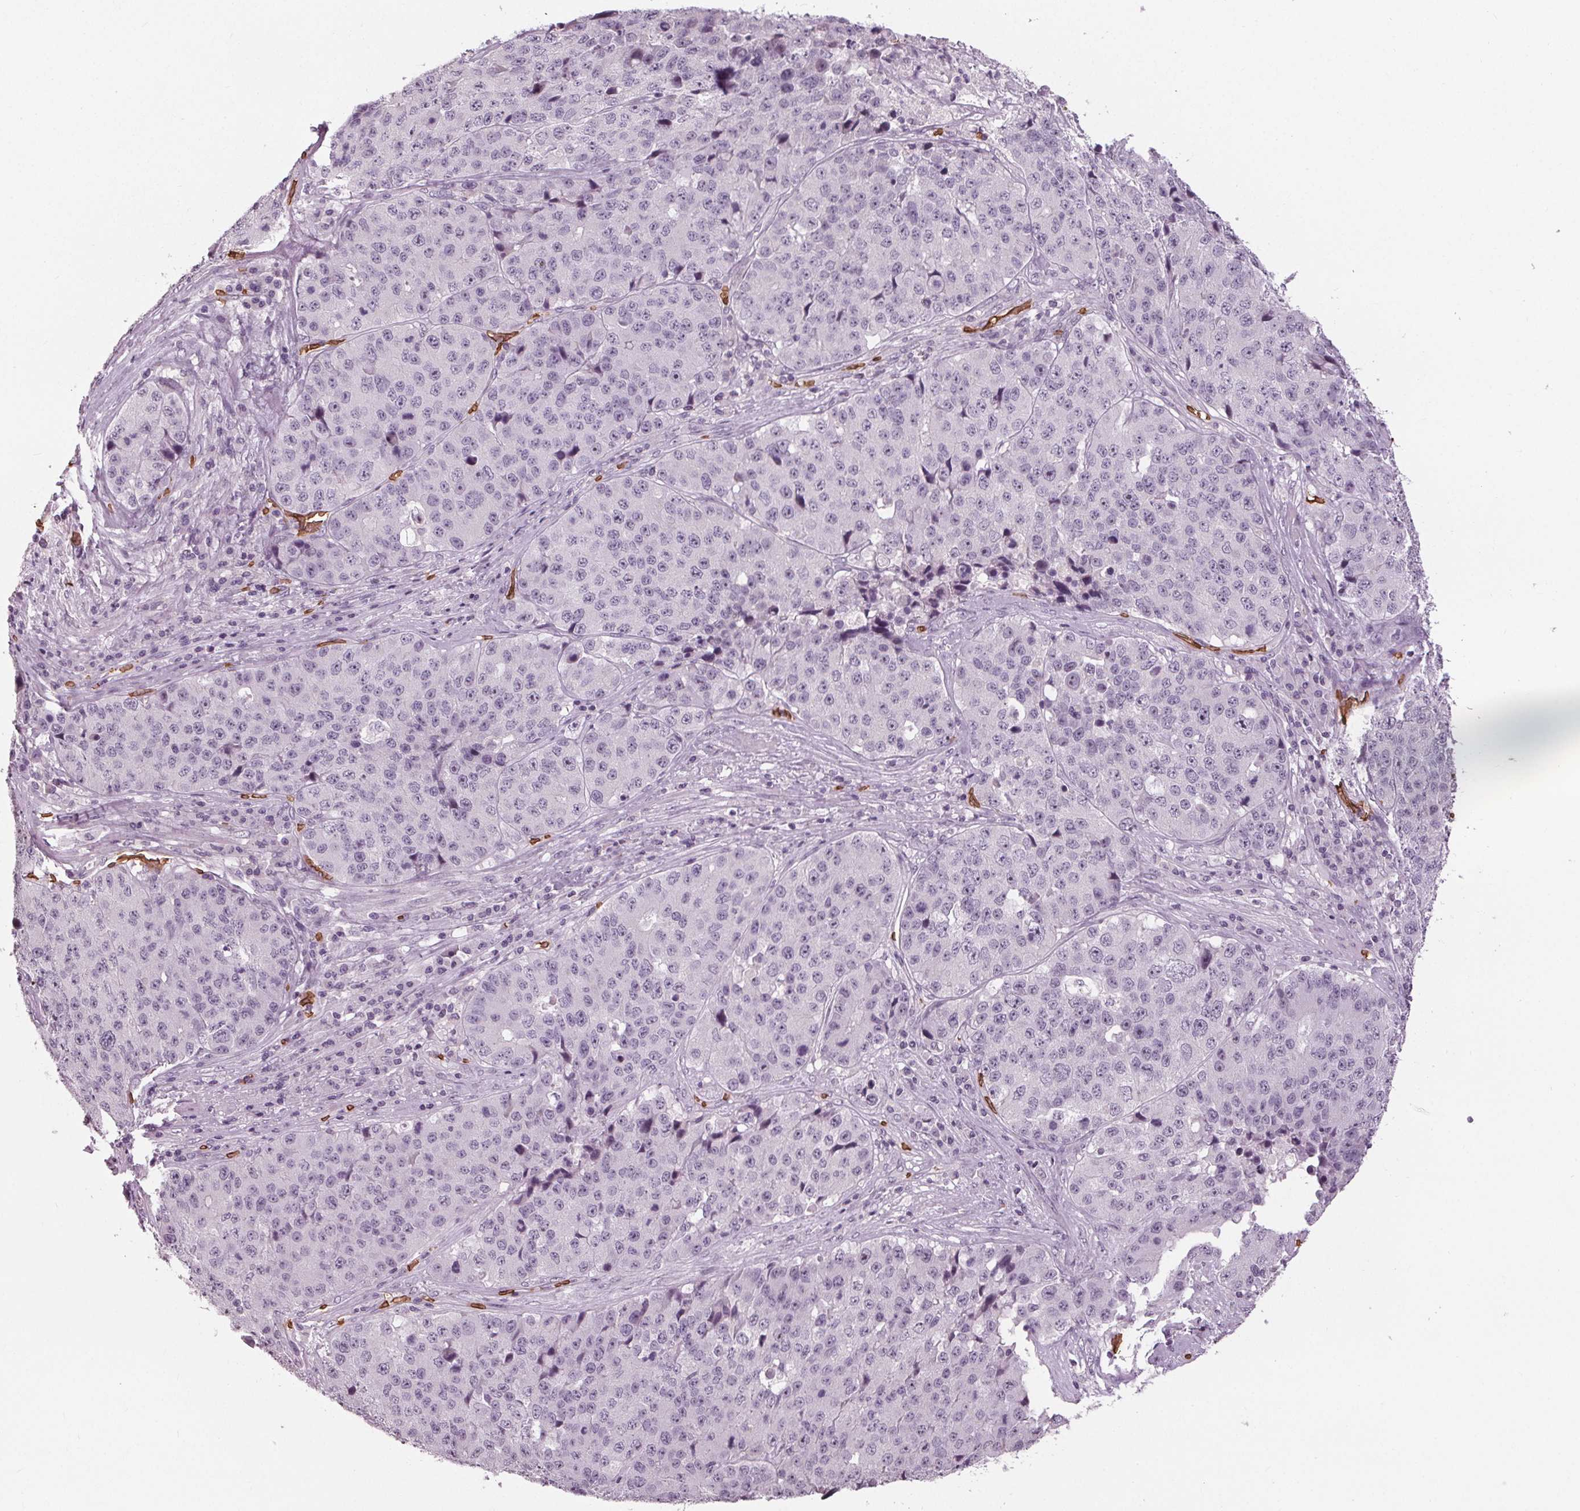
{"staining": {"intensity": "negative", "quantity": "none", "location": "none"}, "tissue": "stomach cancer", "cell_type": "Tumor cells", "image_type": "cancer", "snomed": [{"axis": "morphology", "description": "Adenocarcinoma, NOS"}, {"axis": "topography", "description": "Stomach"}], "caption": "The image exhibits no staining of tumor cells in stomach adenocarcinoma. Nuclei are stained in blue.", "gene": "SLC4A1", "patient": {"sex": "male", "age": 71}}